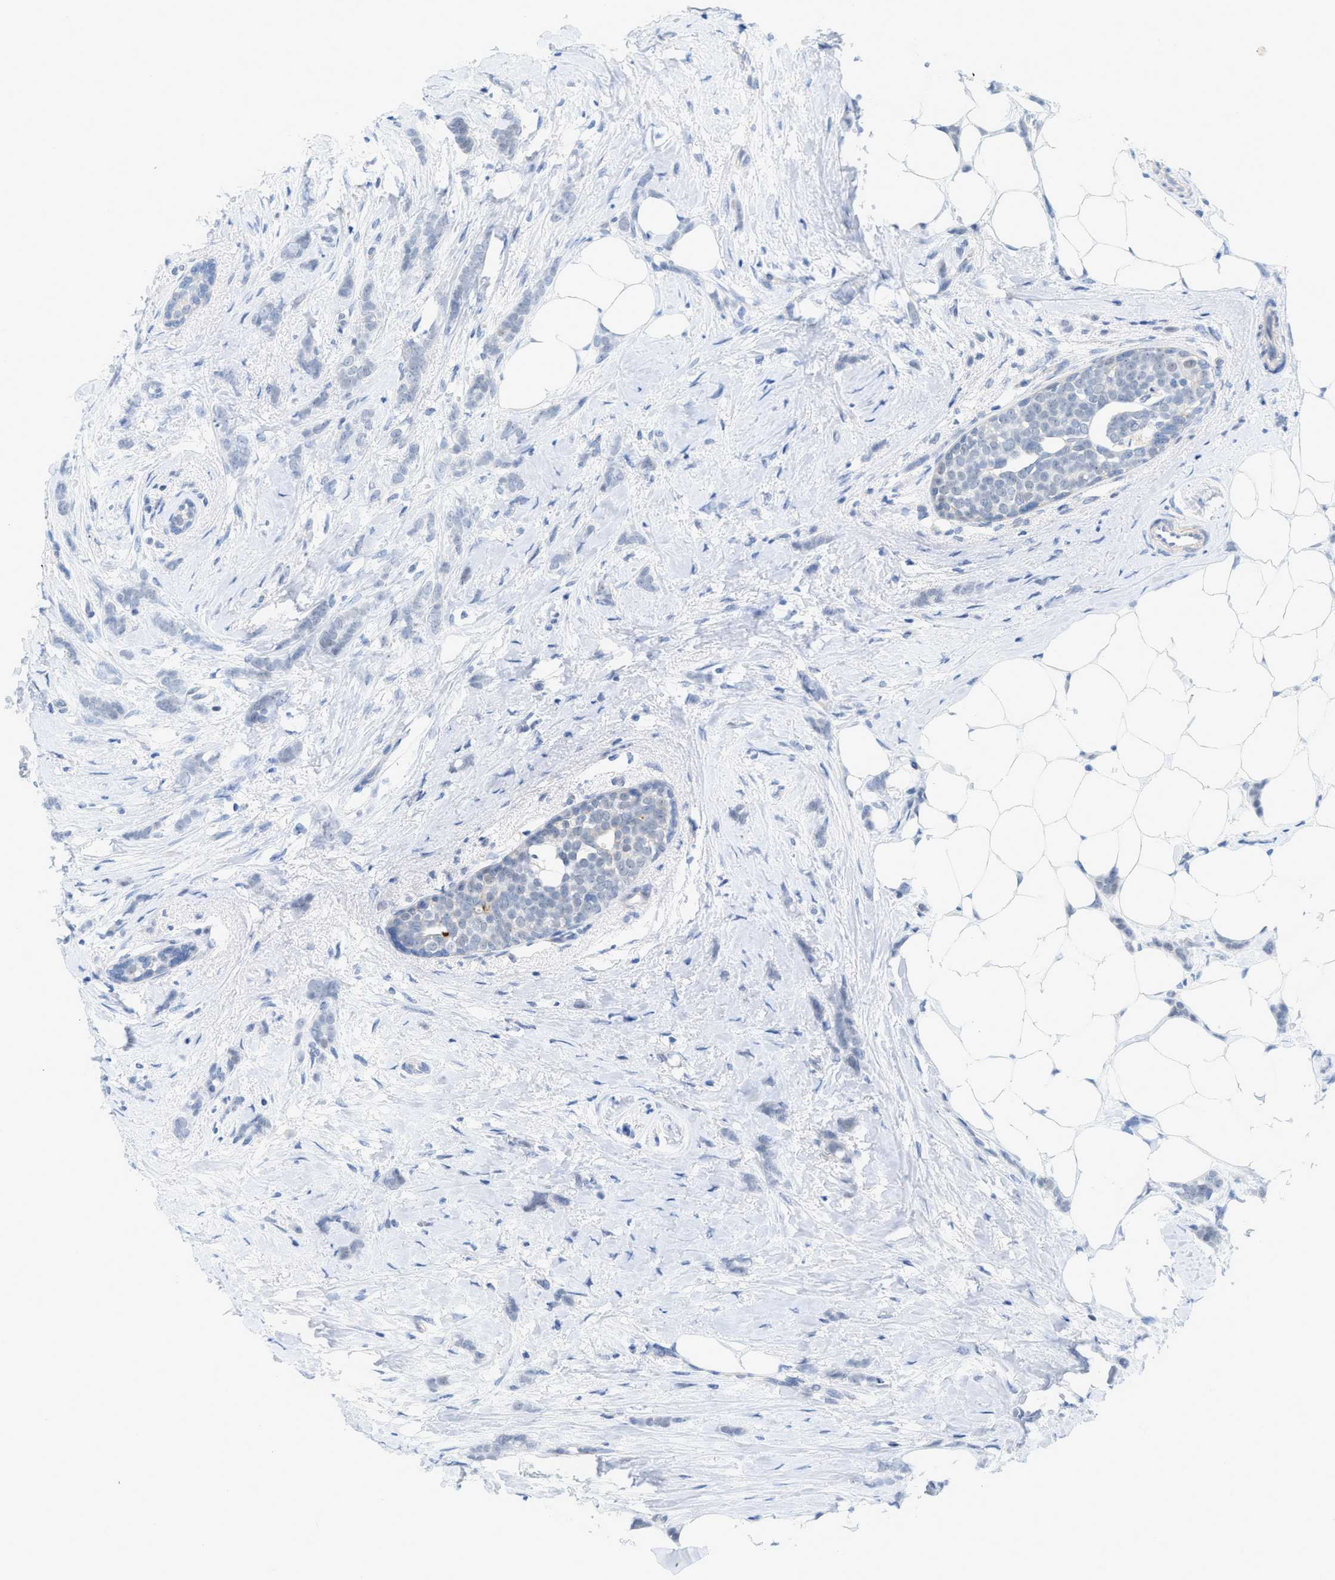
{"staining": {"intensity": "negative", "quantity": "none", "location": "none"}, "tissue": "breast cancer", "cell_type": "Tumor cells", "image_type": "cancer", "snomed": [{"axis": "morphology", "description": "Lobular carcinoma, in situ"}, {"axis": "morphology", "description": "Lobular carcinoma"}, {"axis": "topography", "description": "Breast"}], "caption": "DAB (3,3'-diaminobenzidine) immunohistochemical staining of human lobular carcinoma in situ (breast) reveals no significant expression in tumor cells. (Brightfield microscopy of DAB IHC at high magnification).", "gene": "HLTF", "patient": {"sex": "female", "age": 41}}